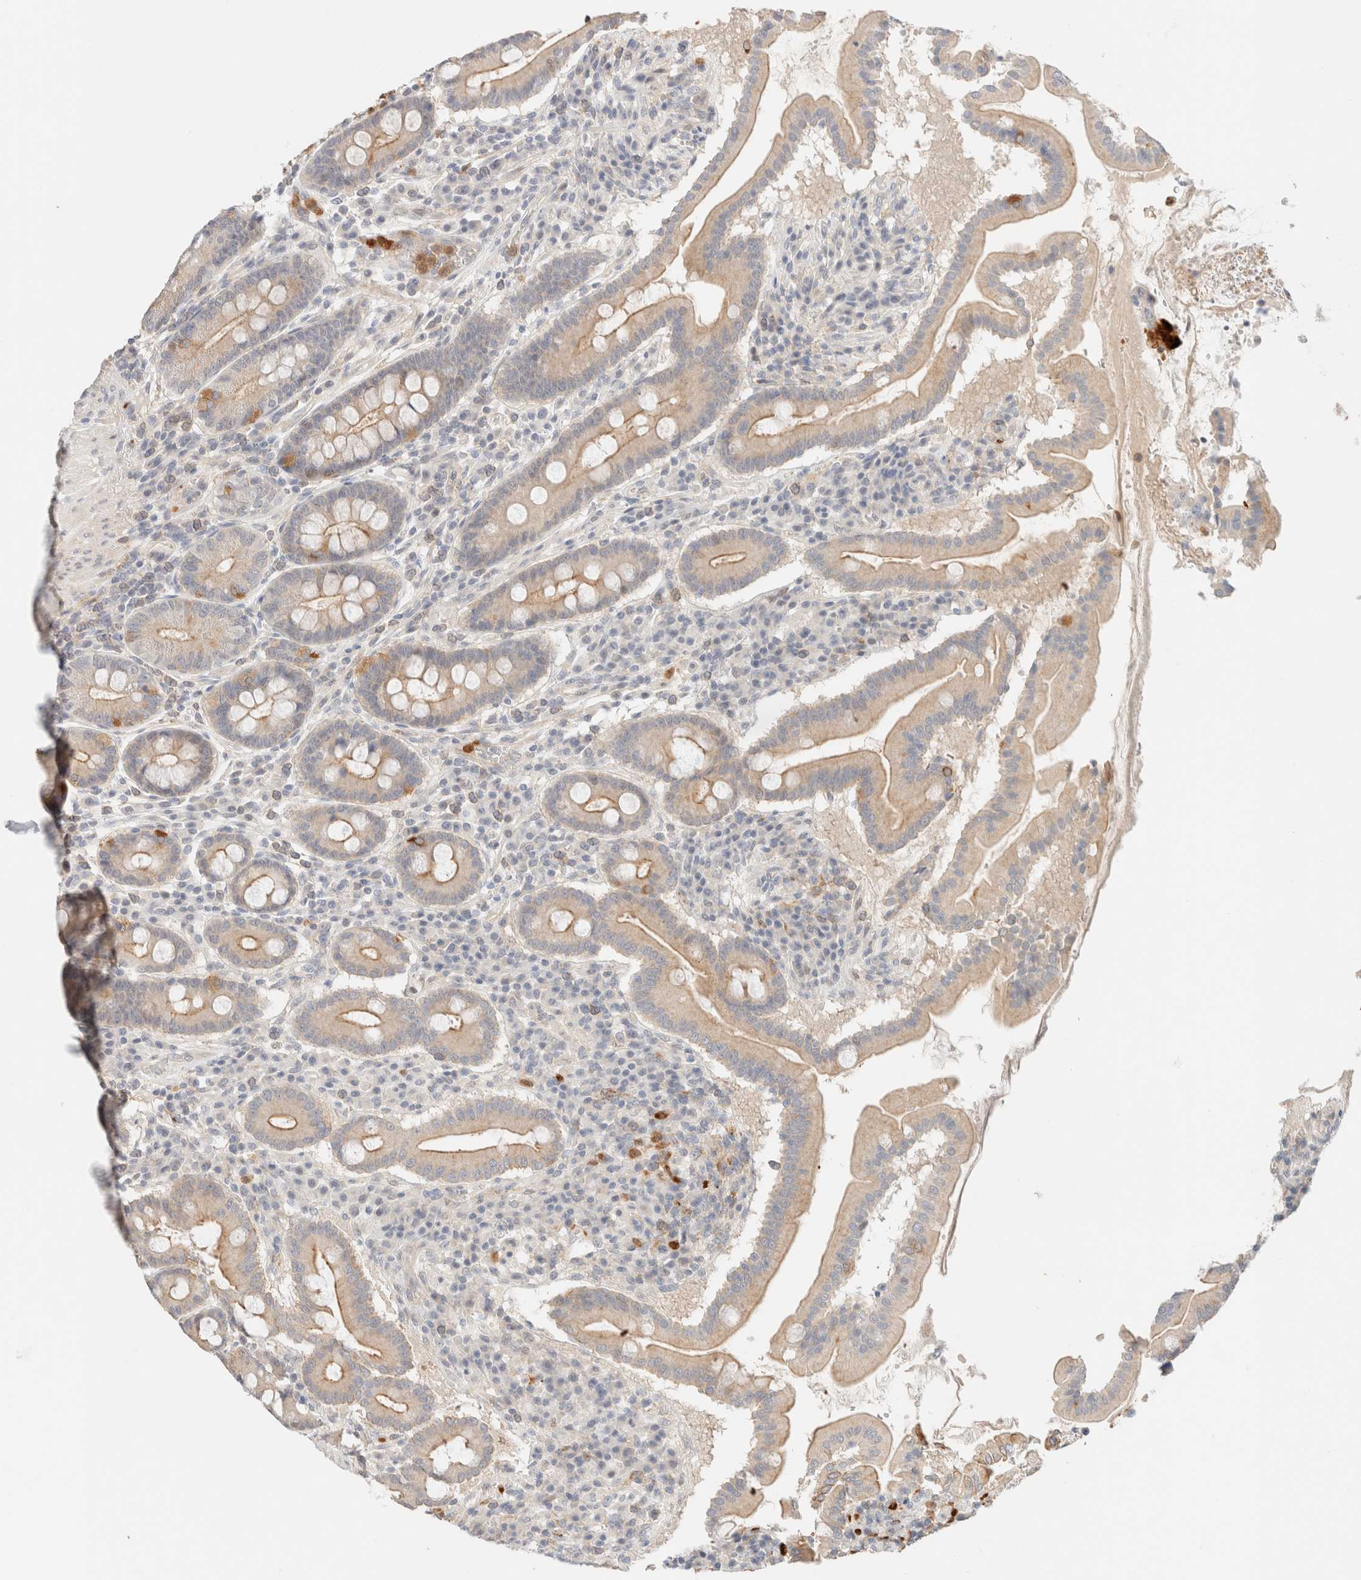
{"staining": {"intensity": "moderate", "quantity": ">75%", "location": "cytoplasmic/membranous"}, "tissue": "duodenum", "cell_type": "Glandular cells", "image_type": "normal", "snomed": [{"axis": "morphology", "description": "Normal tissue, NOS"}, {"axis": "topography", "description": "Duodenum"}], "caption": "The histopathology image demonstrates staining of unremarkable duodenum, revealing moderate cytoplasmic/membranous protein expression (brown color) within glandular cells.", "gene": "SGSM2", "patient": {"sex": "male", "age": 50}}